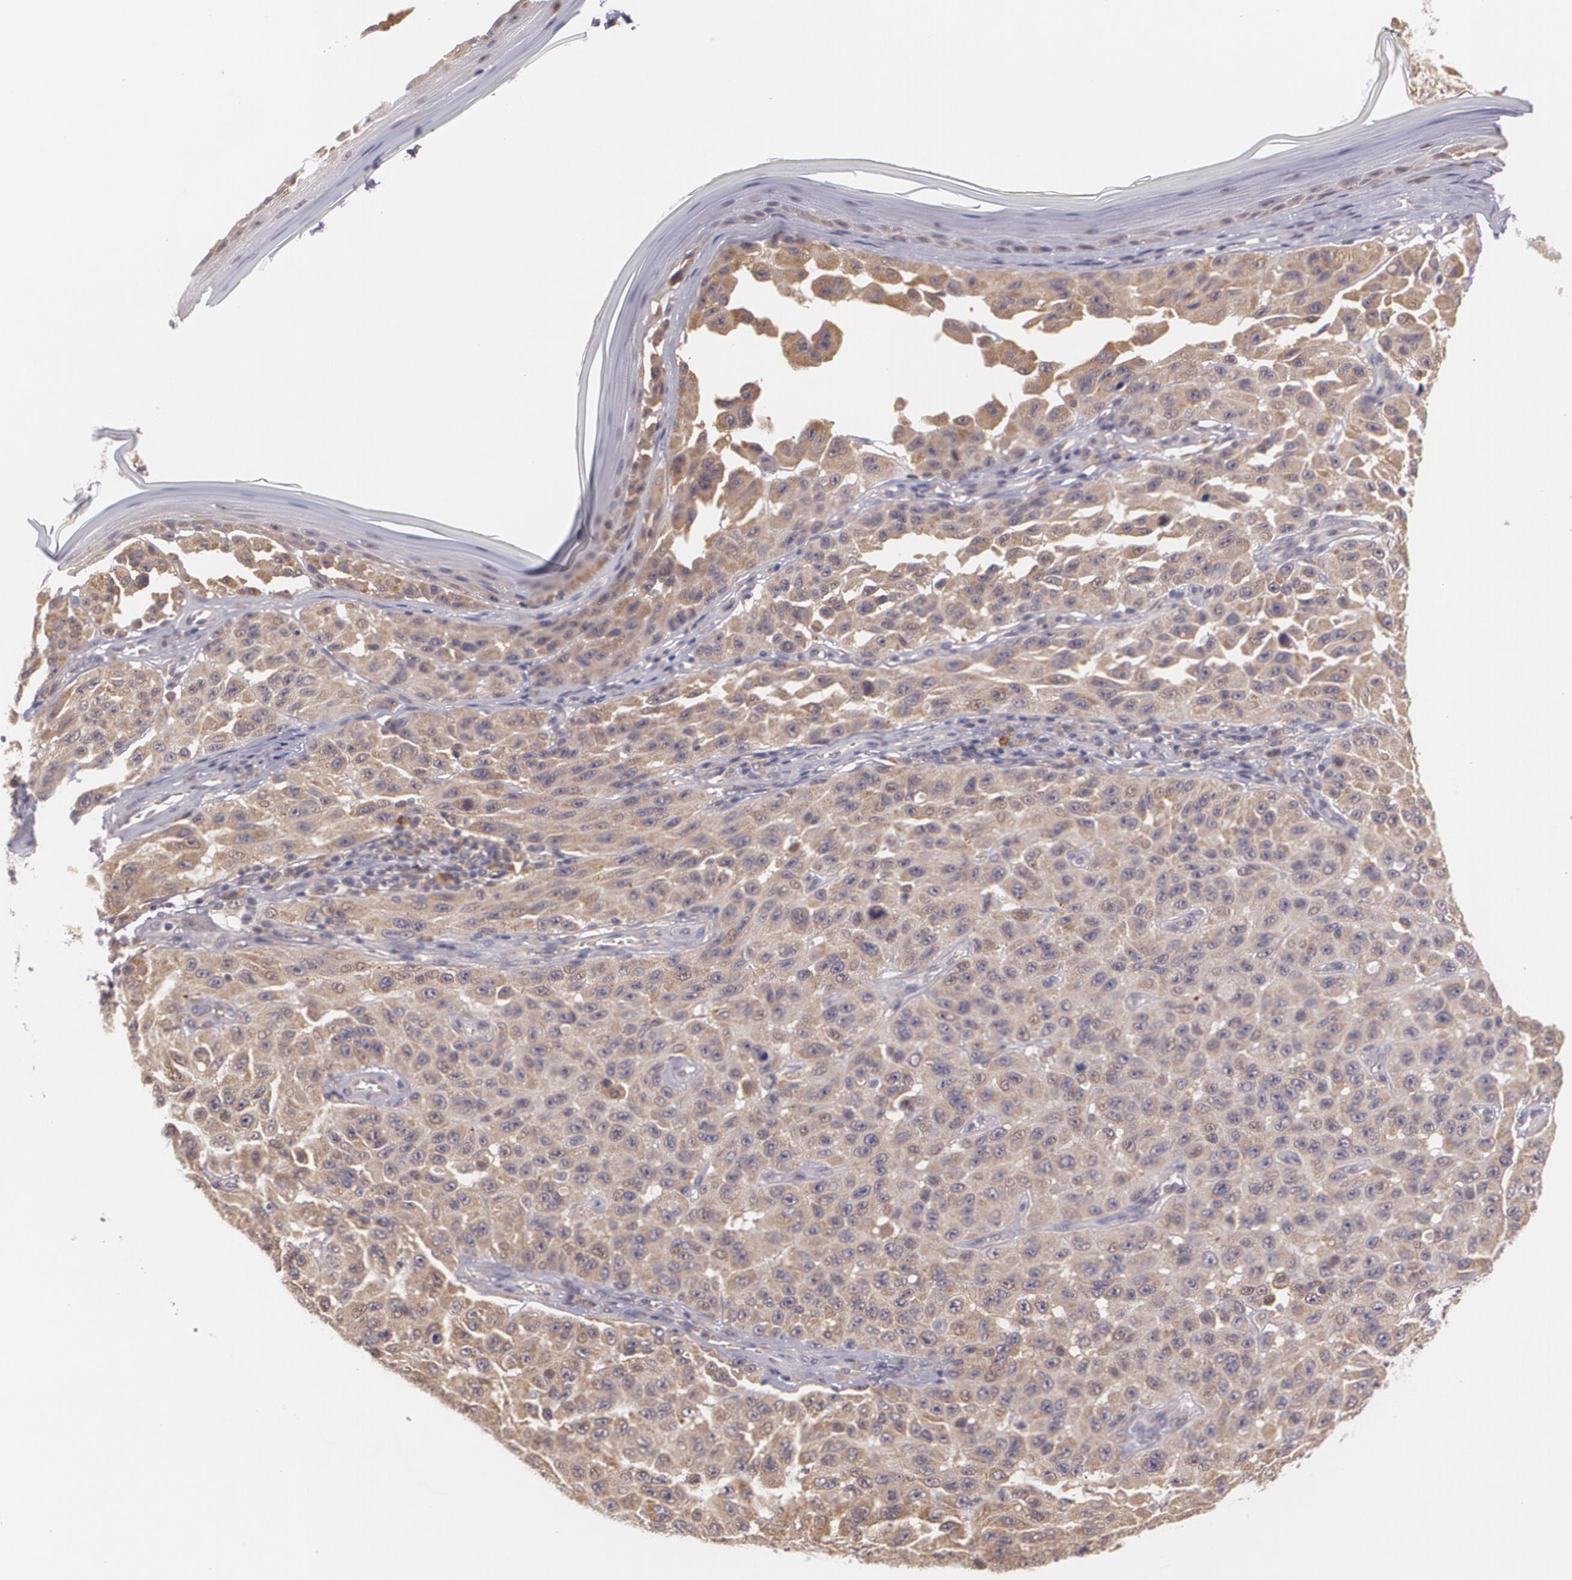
{"staining": {"intensity": "weak", "quantity": ">75%", "location": "cytoplasmic/membranous"}, "tissue": "melanoma", "cell_type": "Tumor cells", "image_type": "cancer", "snomed": [{"axis": "morphology", "description": "Malignant melanoma, NOS"}, {"axis": "topography", "description": "Skin"}], "caption": "This photomicrograph displays immunohistochemistry staining of human malignant melanoma, with low weak cytoplasmic/membranous positivity in about >75% of tumor cells.", "gene": "CCL17", "patient": {"sex": "male", "age": 30}}